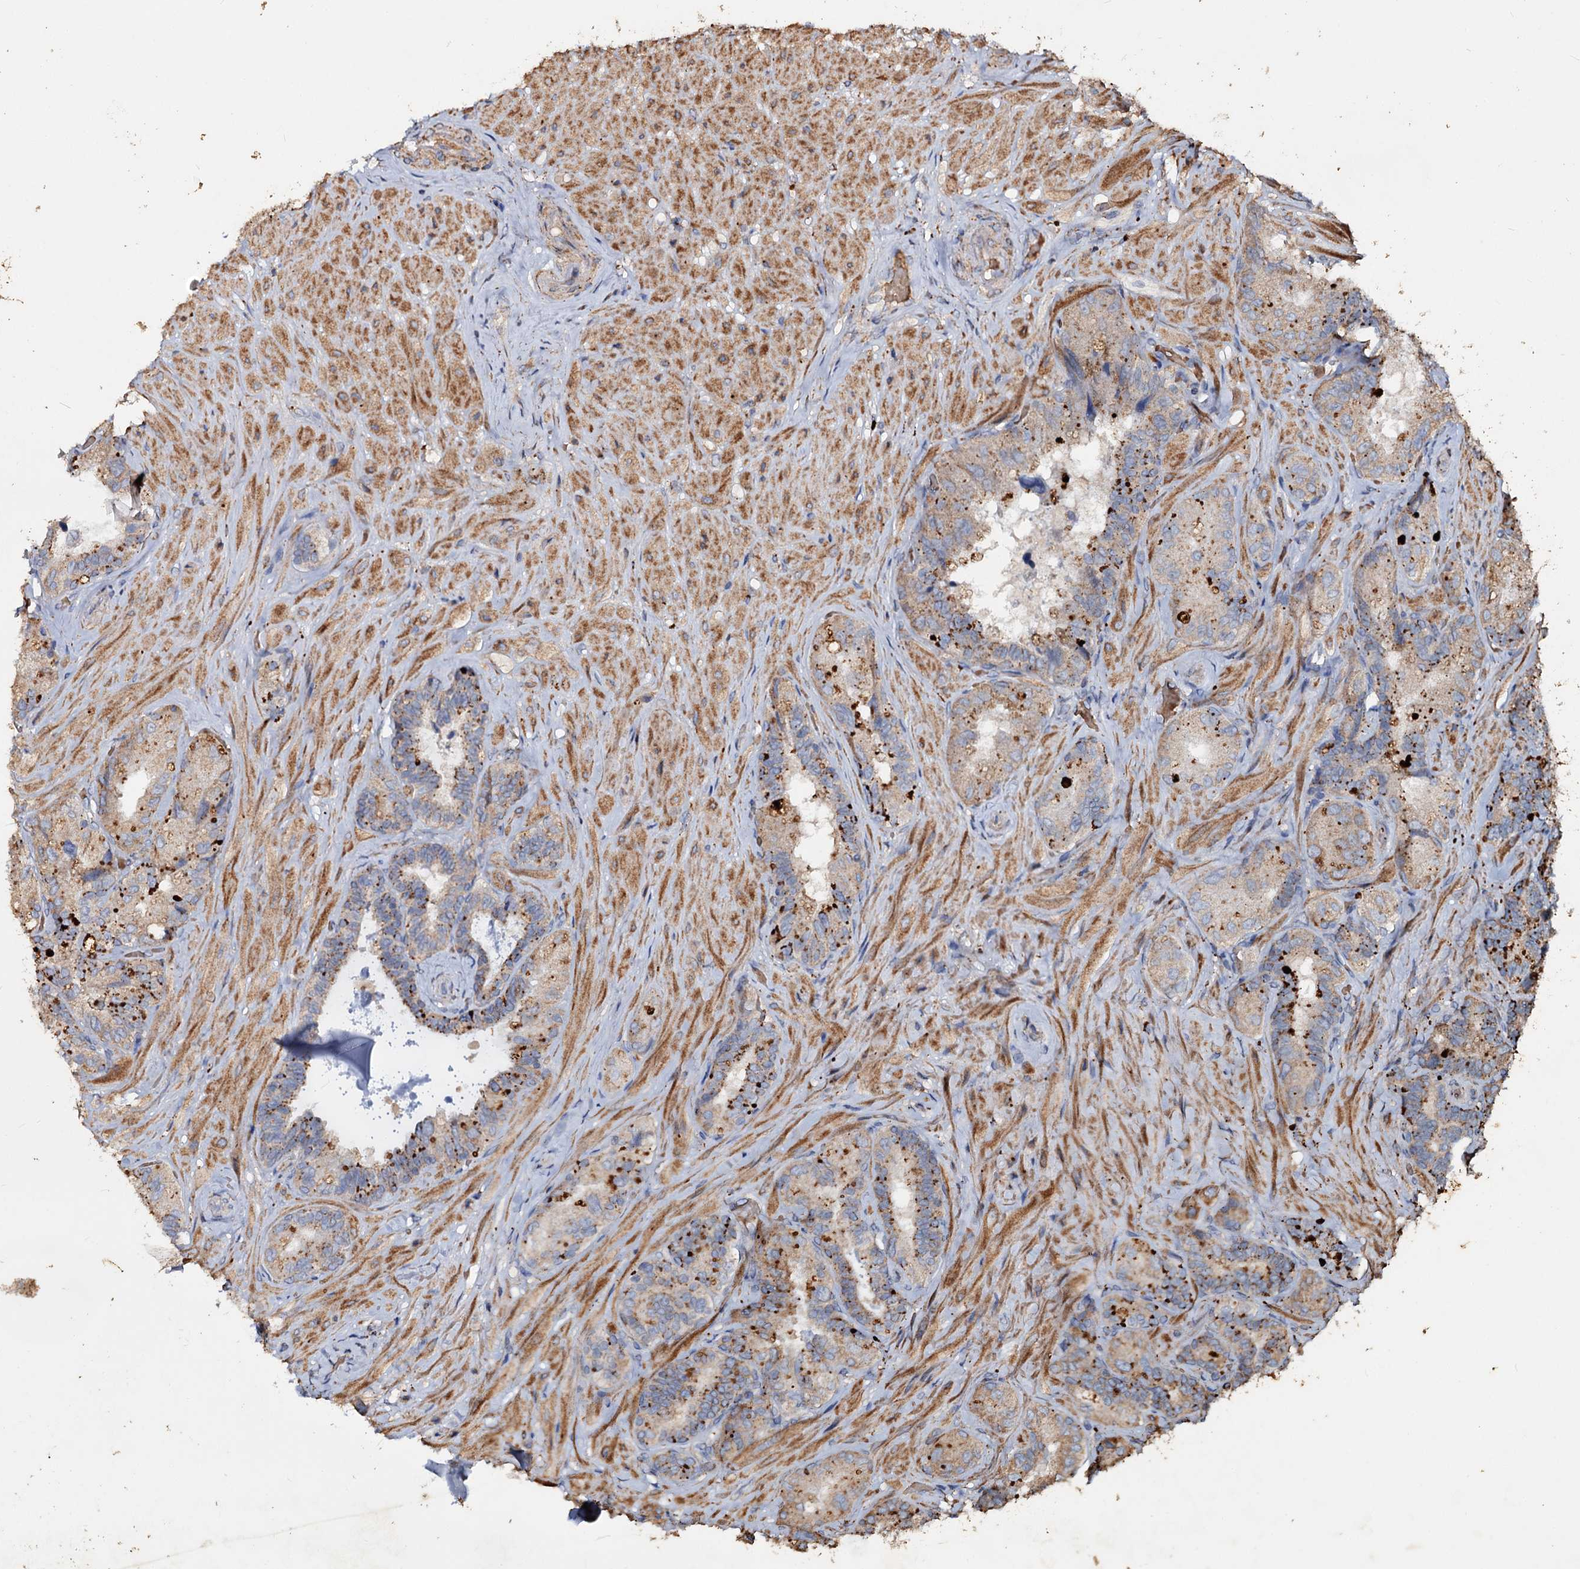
{"staining": {"intensity": "moderate", "quantity": "25%-75%", "location": "cytoplasmic/membranous"}, "tissue": "seminal vesicle", "cell_type": "Glandular cells", "image_type": "normal", "snomed": [{"axis": "morphology", "description": "Normal tissue, NOS"}, {"axis": "topography", "description": "Prostate and seminal vesicle, NOS"}, {"axis": "topography", "description": "Prostate"}, {"axis": "topography", "description": "Seminal veicle"}], "caption": "Unremarkable seminal vesicle was stained to show a protein in brown. There is medium levels of moderate cytoplasmic/membranous staining in approximately 25%-75% of glandular cells.", "gene": "NOTCH2NLA", "patient": {"sex": "male", "age": 67}}